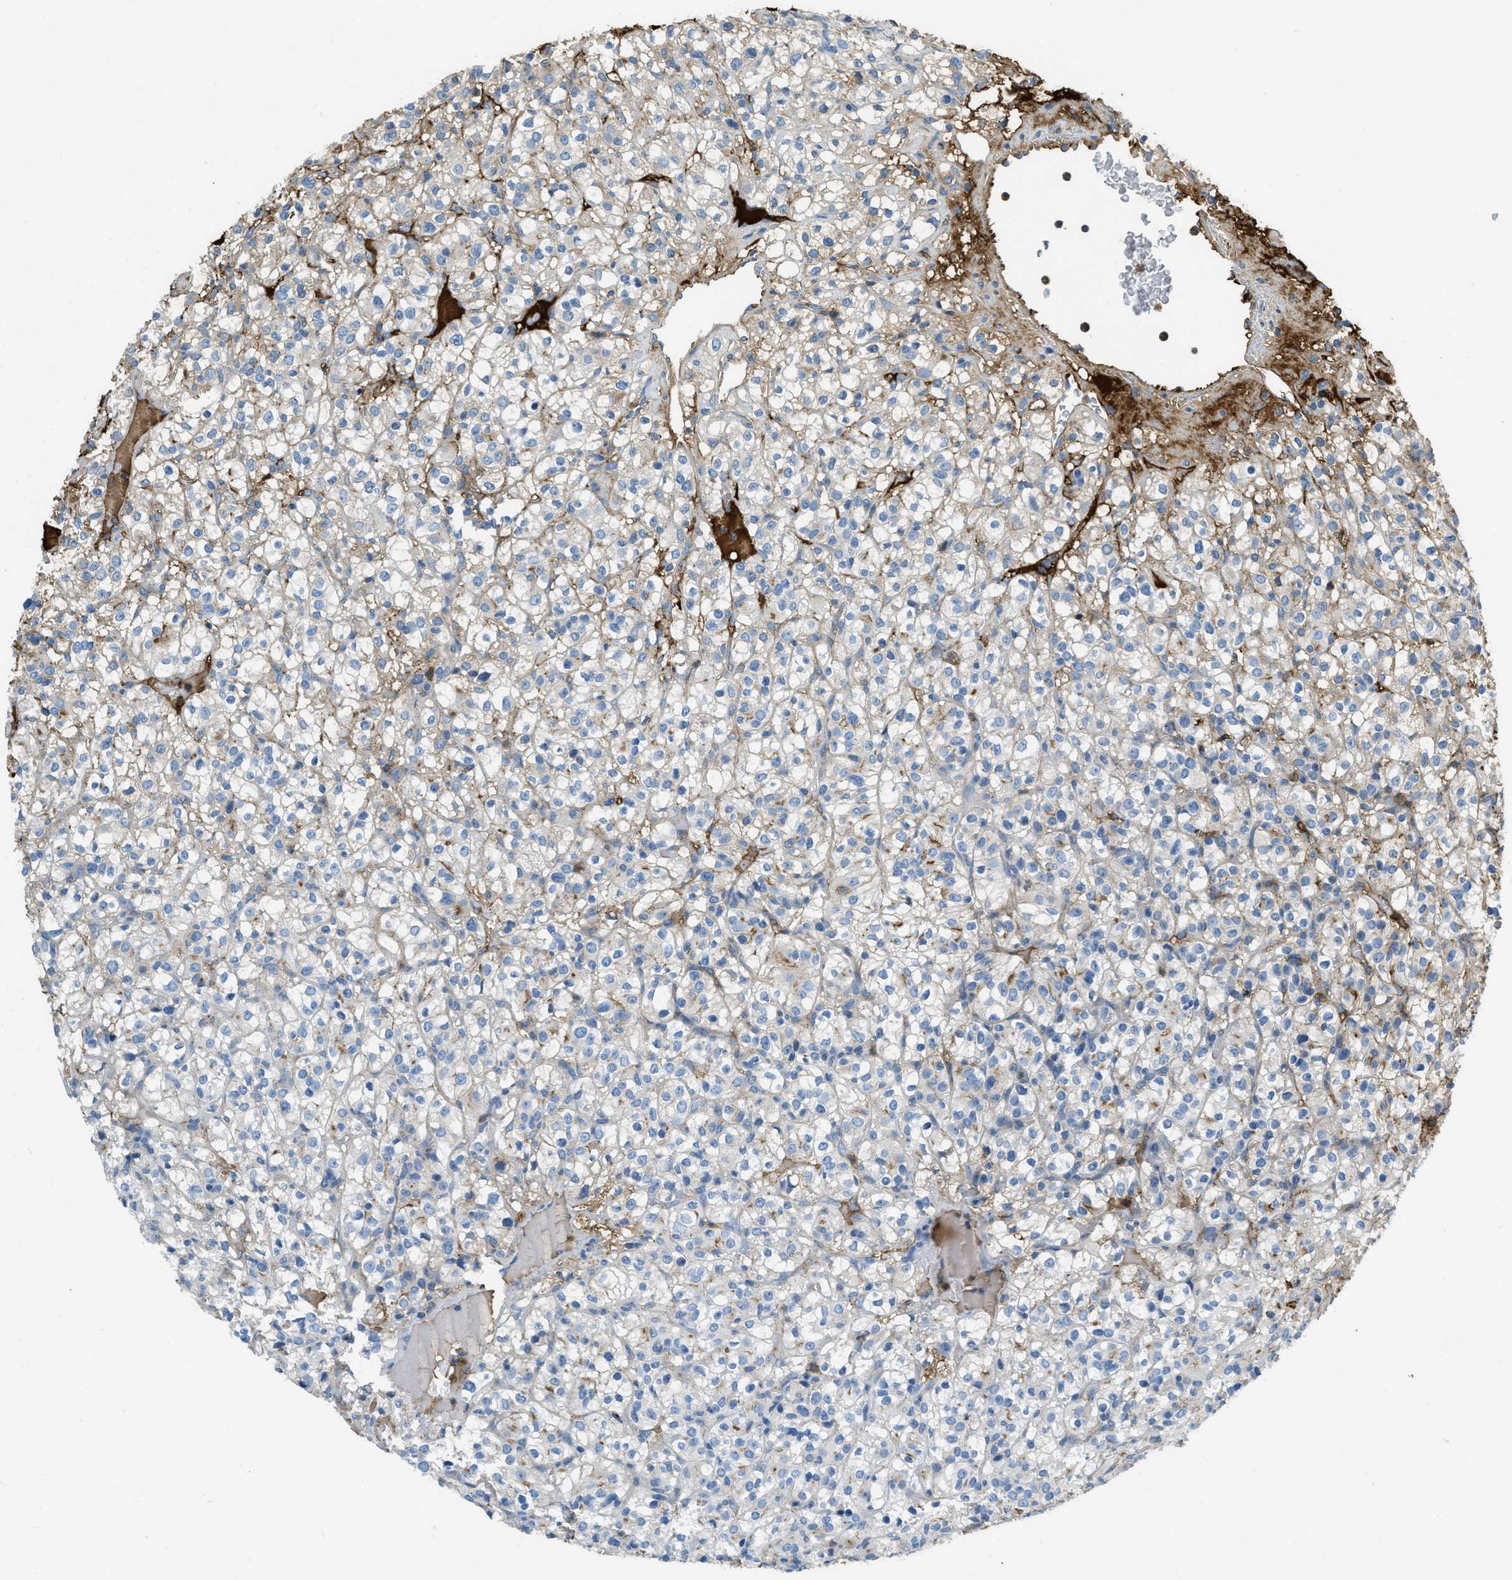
{"staining": {"intensity": "negative", "quantity": "none", "location": "none"}, "tissue": "renal cancer", "cell_type": "Tumor cells", "image_type": "cancer", "snomed": [{"axis": "morphology", "description": "Normal tissue, NOS"}, {"axis": "morphology", "description": "Adenocarcinoma, NOS"}, {"axis": "topography", "description": "Kidney"}], "caption": "A histopathology image of renal adenocarcinoma stained for a protein exhibits no brown staining in tumor cells.", "gene": "PRTN3", "patient": {"sex": "female", "age": 72}}